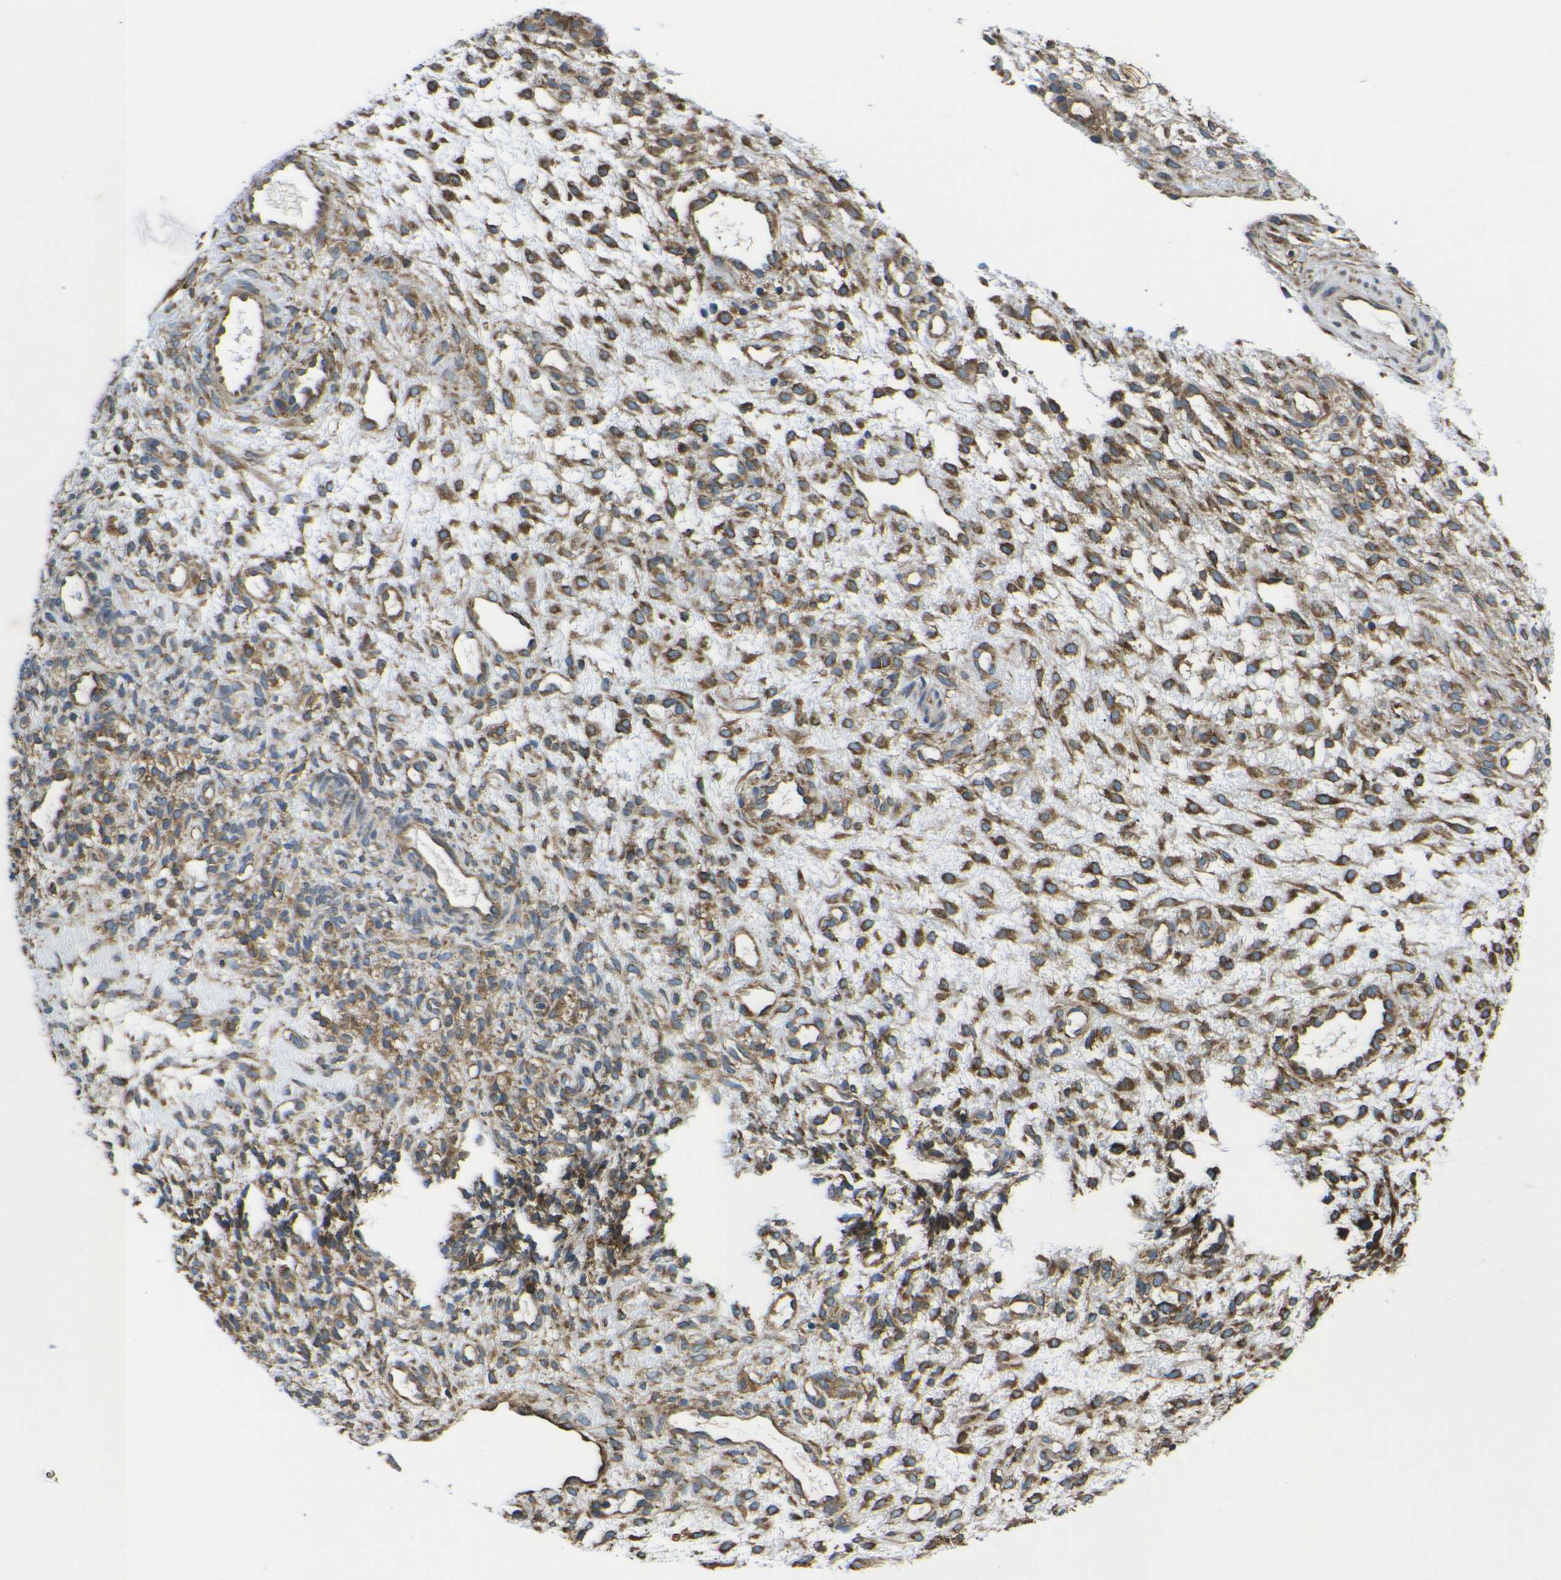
{"staining": {"intensity": "moderate", "quantity": ">75%", "location": "cytoplasmic/membranous"}, "tissue": "ovary", "cell_type": "Ovarian stroma cells", "image_type": "normal", "snomed": [{"axis": "morphology", "description": "Normal tissue, NOS"}, {"axis": "morphology", "description": "Cyst, NOS"}, {"axis": "topography", "description": "Ovary"}], "caption": "Ovarian stroma cells exhibit medium levels of moderate cytoplasmic/membranous staining in approximately >75% of cells in unremarkable human ovary.", "gene": "RPSA", "patient": {"sex": "female", "age": 18}}